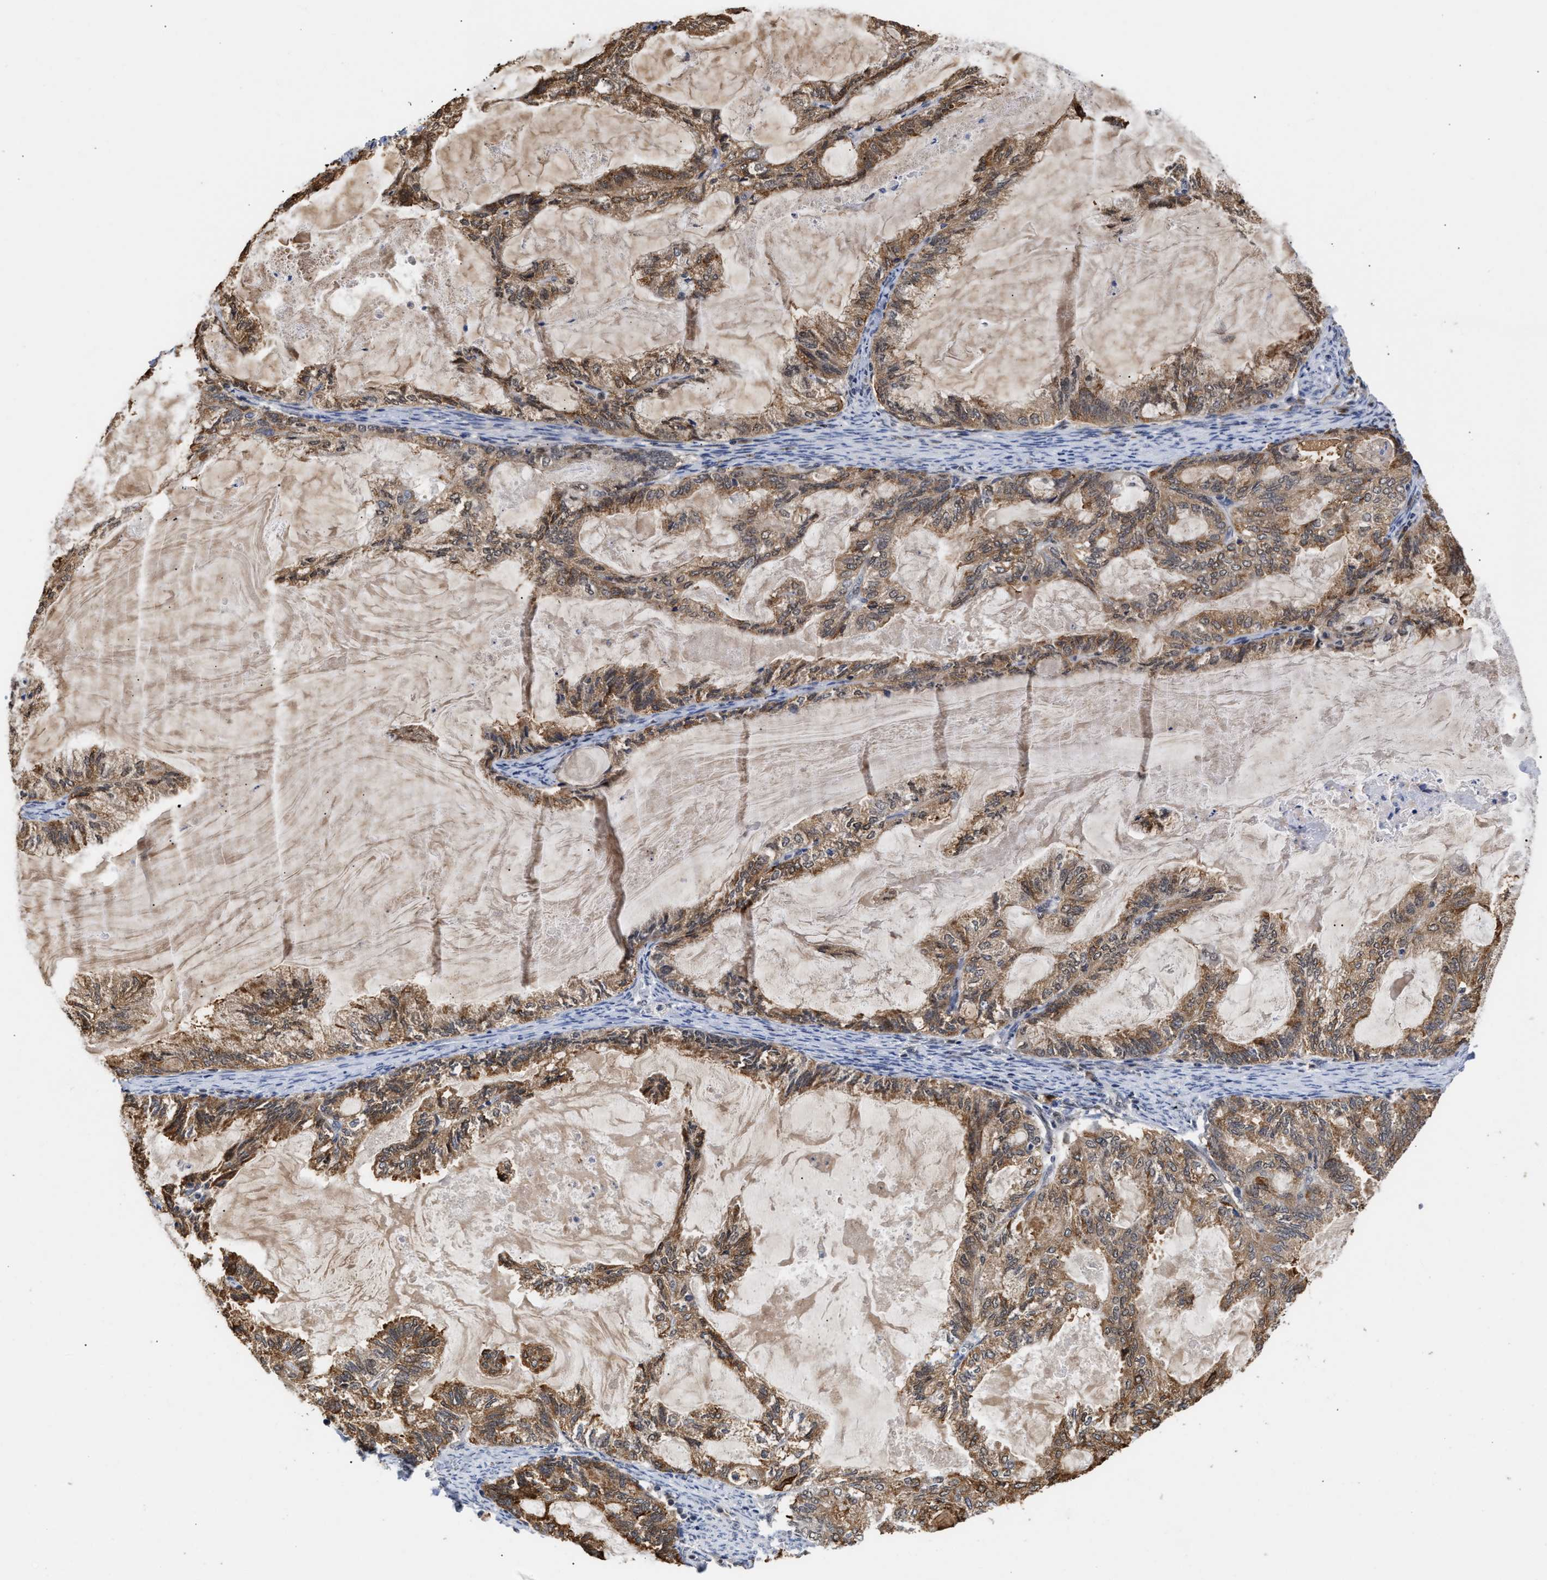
{"staining": {"intensity": "moderate", "quantity": ">75%", "location": "cytoplasmic/membranous"}, "tissue": "endometrial cancer", "cell_type": "Tumor cells", "image_type": "cancer", "snomed": [{"axis": "morphology", "description": "Adenocarcinoma, NOS"}, {"axis": "topography", "description": "Endometrium"}], "caption": "The image displays a brown stain indicating the presence of a protein in the cytoplasmic/membranous of tumor cells in endometrial cancer (adenocarcinoma). The staining was performed using DAB (3,3'-diaminobenzidine) to visualize the protein expression in brown, while the nuclei were stained in blue with hematoxylin (Magnification: 20x).", "gene": "CLIP2", "patient": {"sex": "female", "age": 86}}